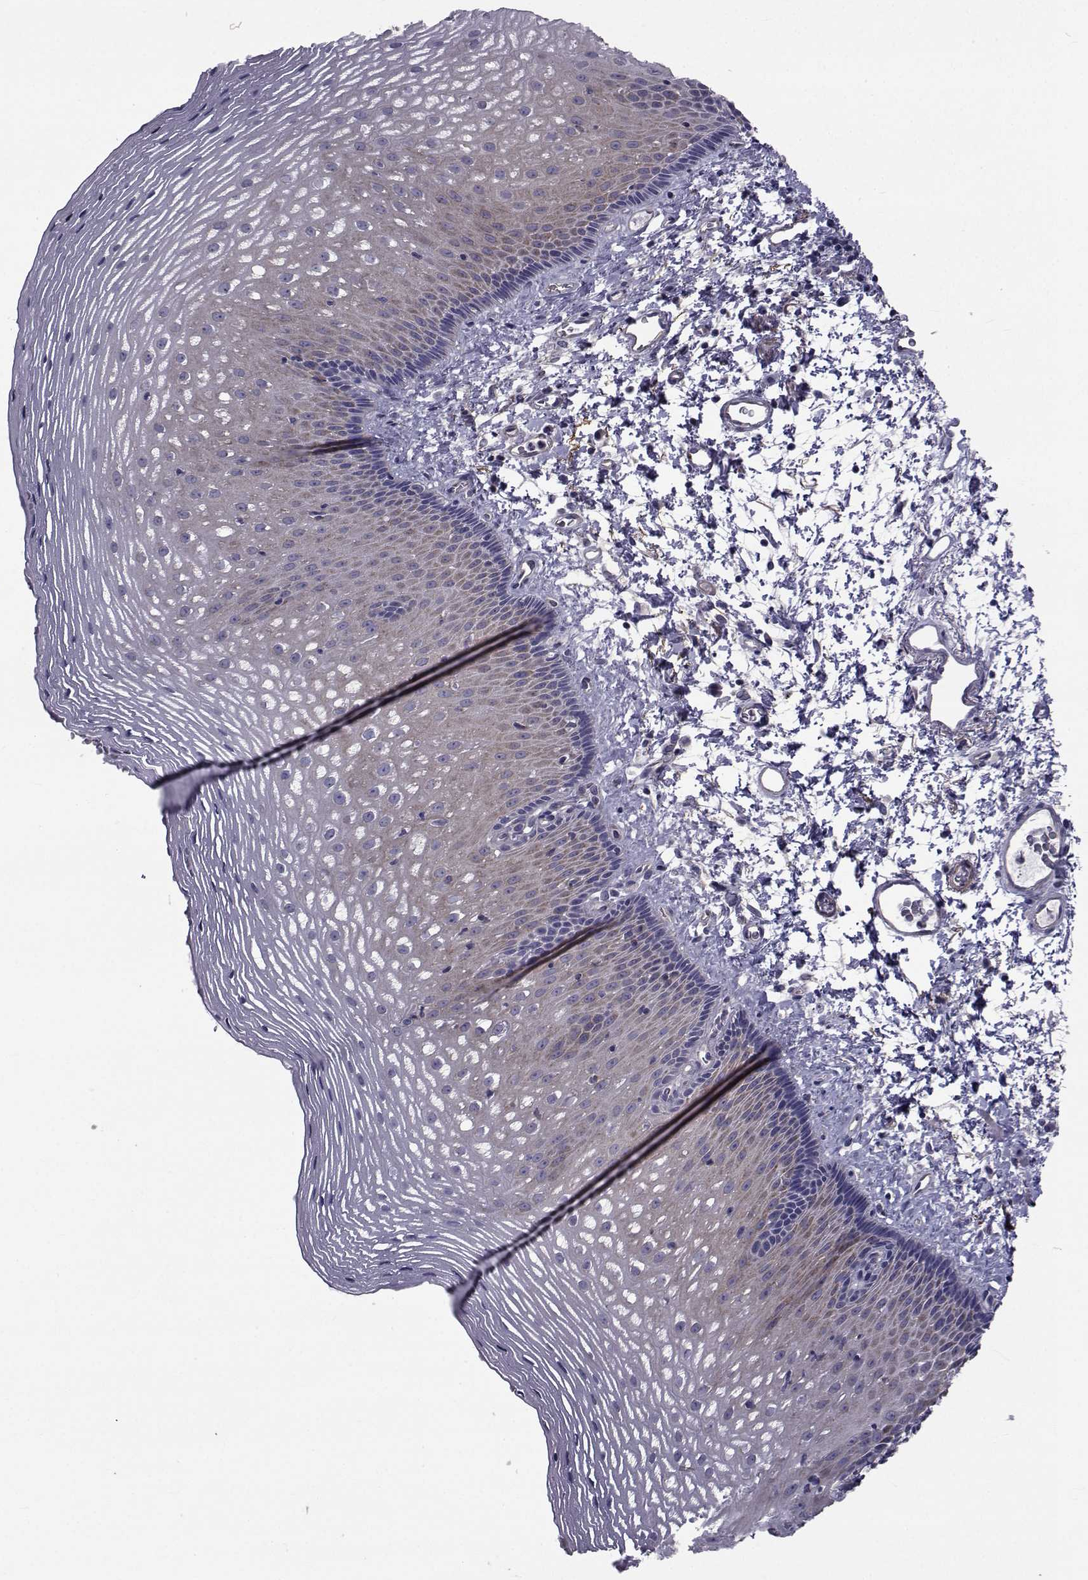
{"staining": {"intensity": "moderate", "quantity": "25%-75%", "location": "cytoplasmic/membranous"}, "tissue": "esophagus", "cell_type": "Squamous epithelial cells", "image_type": "normal", "snomed": [{"axis": "morphology", "description": "Normal tissue, NOS"}, {"axis": "topography", "description": "Esophagus"}], "caption": "A brown stain labels moderate cytoplasmic/membranous expression of a protein in squamous epithelial cells of normal human esophagus.", "gene": "CFAP74", "patient": {"sex": "male", "age": 76}}